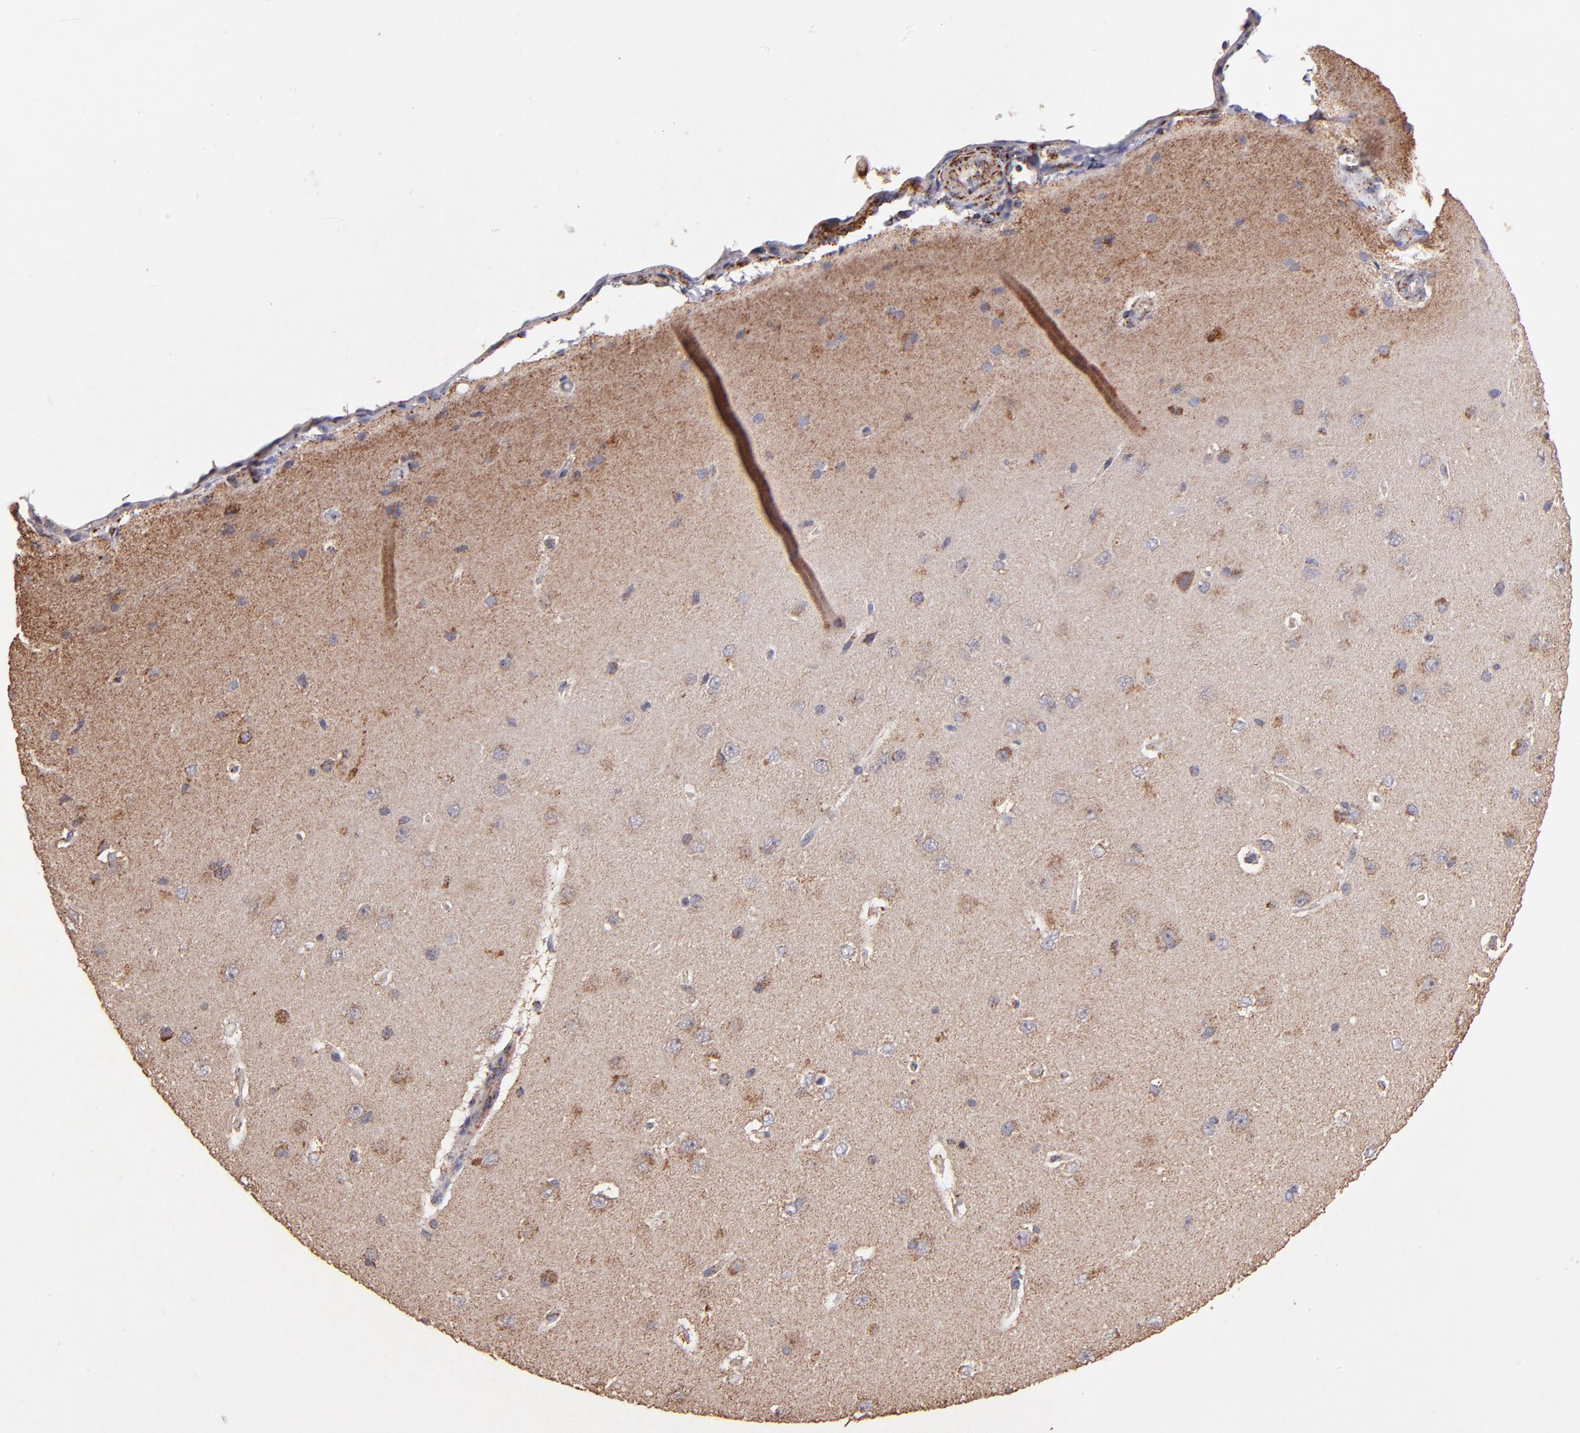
{"staining": {"intensity": "weak", "quantity": ">75%", "location": "cytoplasmic/membranous"}, "tissue": "cerebral cortex", "cell_type": "Endothelial cells", "image_type": "normal", "snomed": [{"axis": "morphology", "description": "Normal tissue, NOS"}, {"axis": "topography", "description": "Cerebral cortex"}], "caption": "Immunohistochemistry (IHC) staining of benign cerebral cortex, which reveals low levels of weak cytoplasmic/membranous staining in about >75% of endothelial cells indicating weak cytoplasmic/membranous protein positivity. The staining was performed using DAB (brown) for protein detection and nuclei were counterstained in hematoxylin (blue).", "gene": "DLST", "patient": {"sex": "female", "age": 45}}